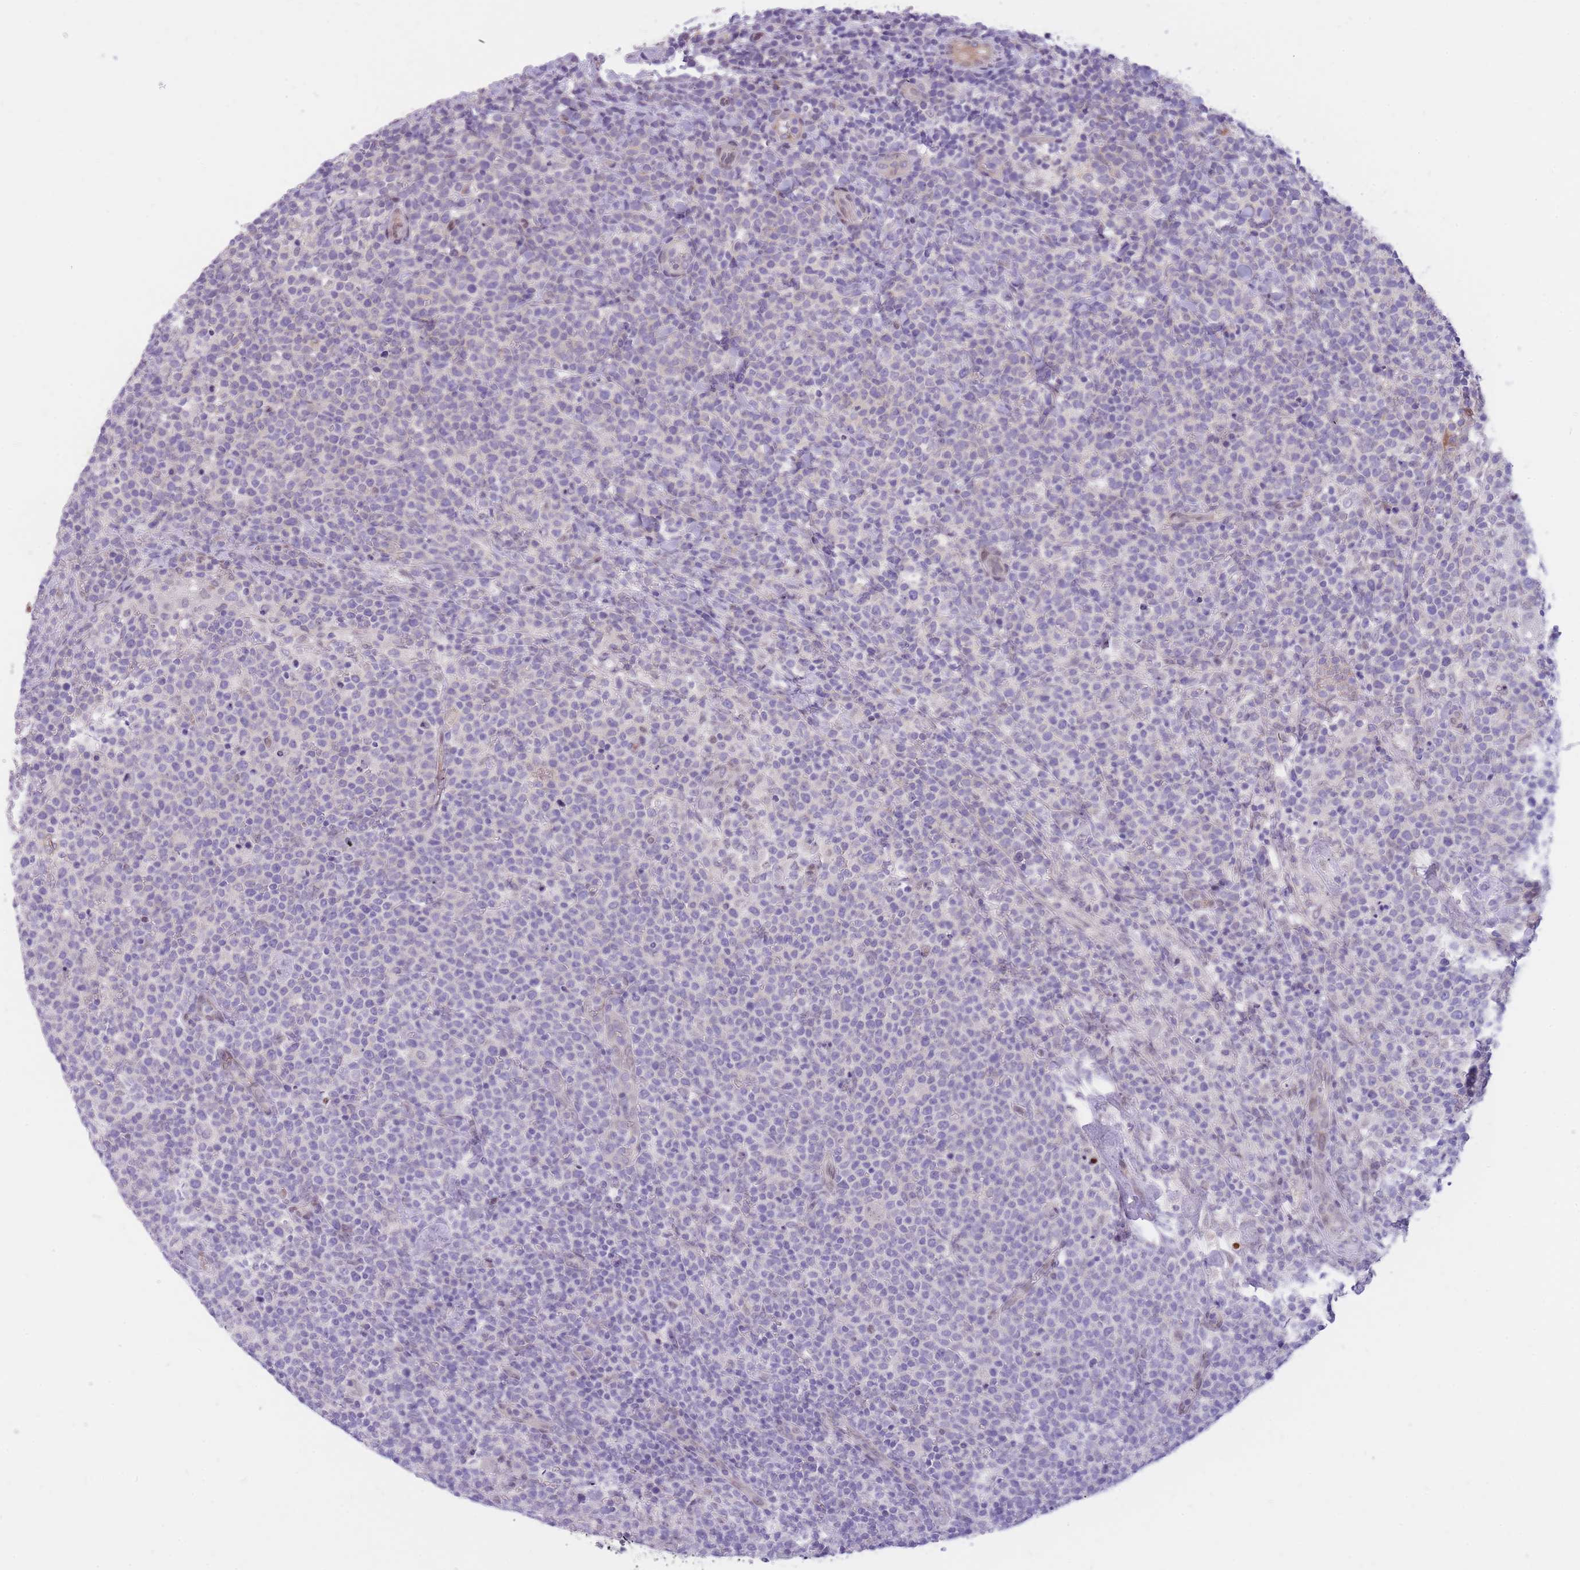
{"staining": {"intensity": "negative", "quantity": "none", "location": "none"}, "tissue": "lymphoma", "cell_type": "Tumor cells", "image_type": "cancer", "snomed": [{"axis": "morphology", "description": "Malignant lymphoma, non-Hodgkin's type, High grade"}, {"axis": "topography", "description": "Lymph node"}], "caption": "IHC of lymphoma demonstrates no staining in tumor cells.", "gene": "HOOK2", "patient": {"sex": "male", "age": 61}}